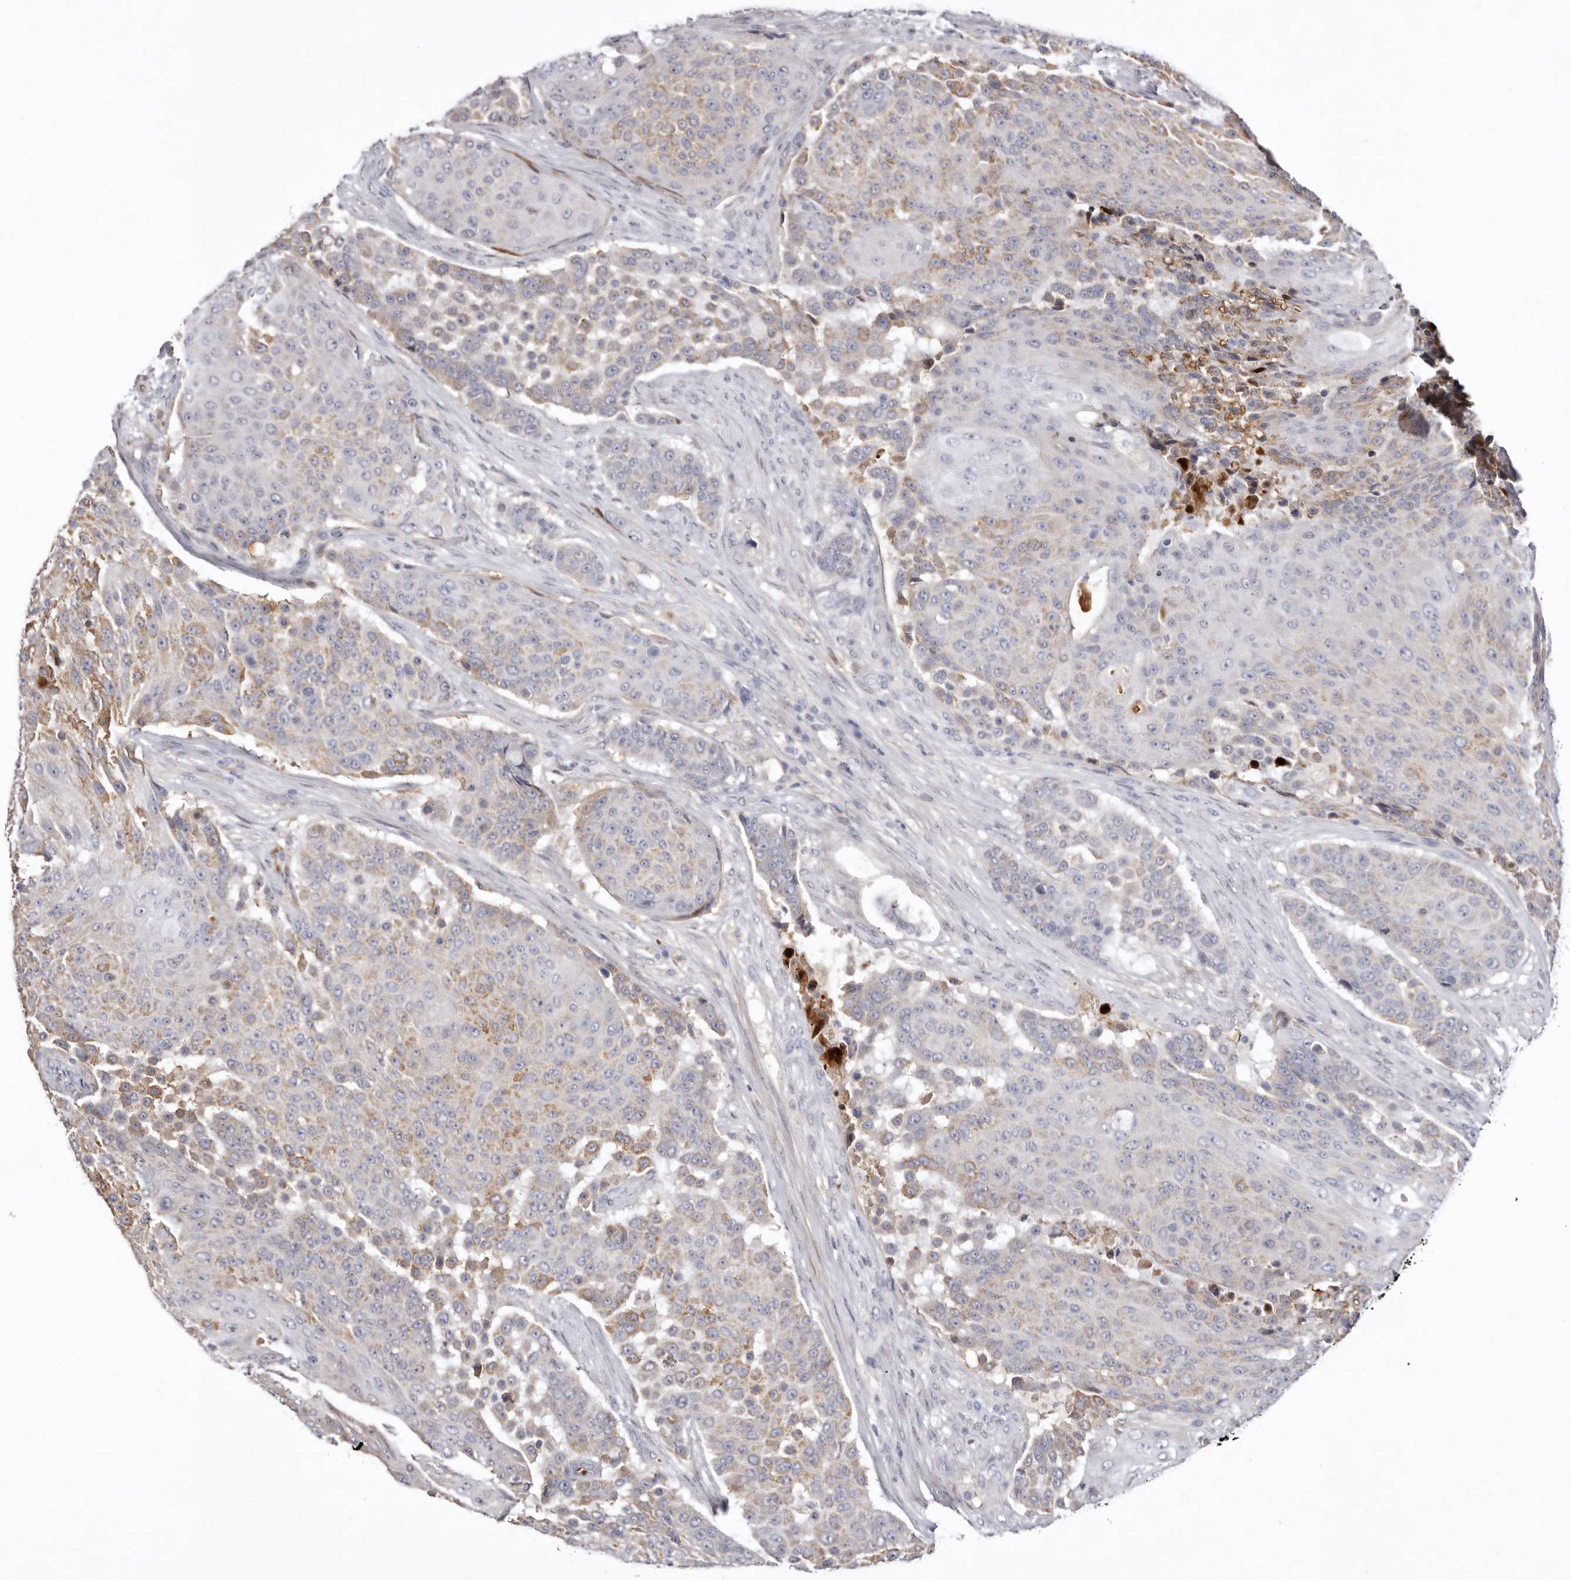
{"staining": {"intensity": "weak", "quantity": "25%-75%", "location": "cytoplasmic/membranous"}, "tissue": "urothelial cancer", "cell_type": "Tumor cells", "image_type": "cancer", "snomed": [{"axis": "morphology", "description": "Urothelial carcinoma, High grade"}, {"axis": "topography", "description": "Urinary bladder"}], "caption": "Protein analysis of urothelial cancer tissue demonstrates weak cytoplasmic/membranous positivity in about 25%-75% of tumor cells.", "gene": "LMLN", "patient": {"sex": "female", "age": 63}}